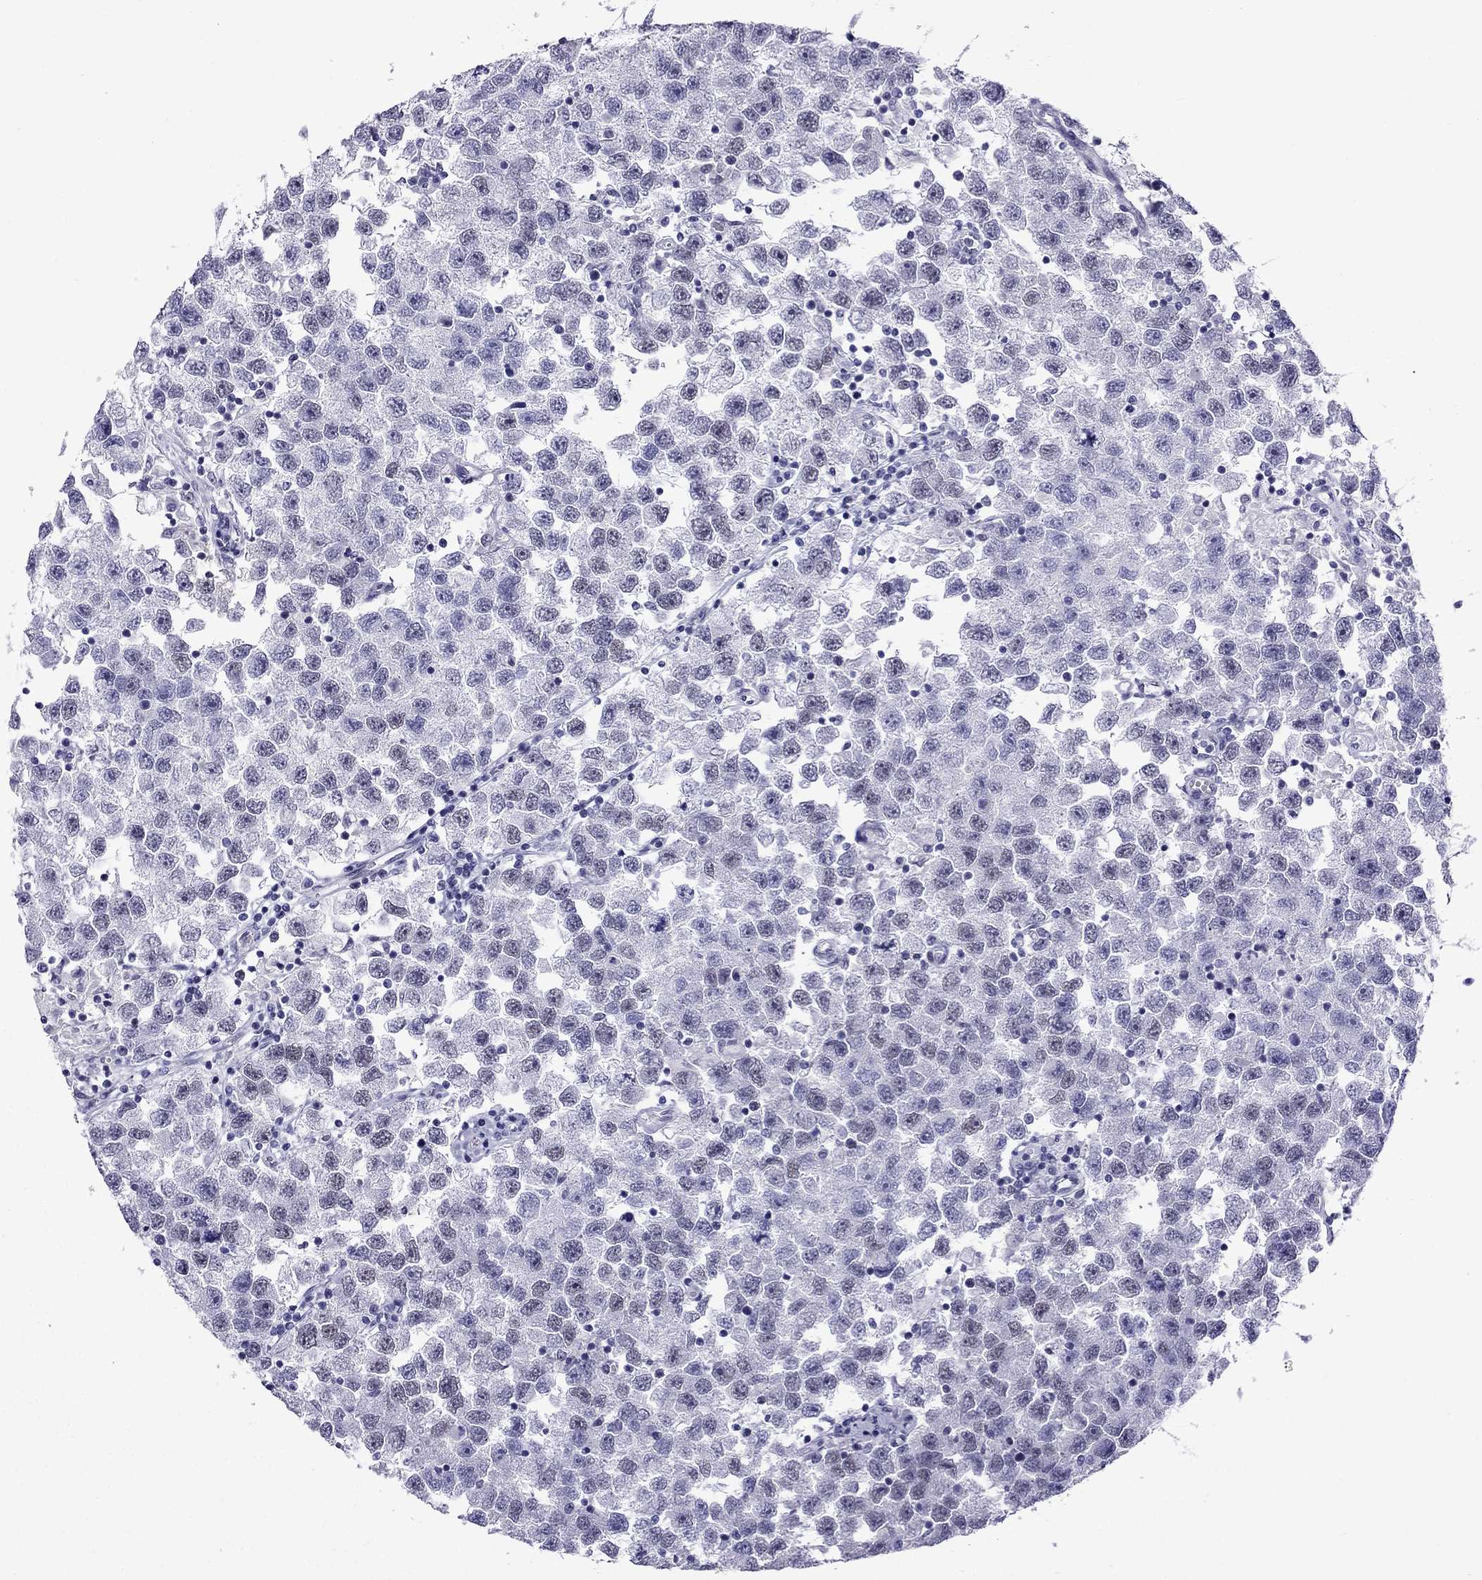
{"staining": {"intensity": "negative", "quantity": "none", "location": "none"}, "tissue": "testis cancer", "cell_type": "Tumor cells", "image_type": "cancer", "snomed": [{"axis": "morphology", "description": "Seminoma, NOS"}, {"axis": "topography", "description": "Testis"}], "caption": "DAB immunohistochemical staining of human testis cancer (seminoma) displays no significant staining in tumor cells. The staining was performed using DAB (3,3'-diaminobenzidine) to visualize the protein expression in brown, while the nuclei were stained in blue with hematoxylin (Magnification: 20x).", "gene": "MYLK3", "patient": {"sex": "male", "age": 26}}